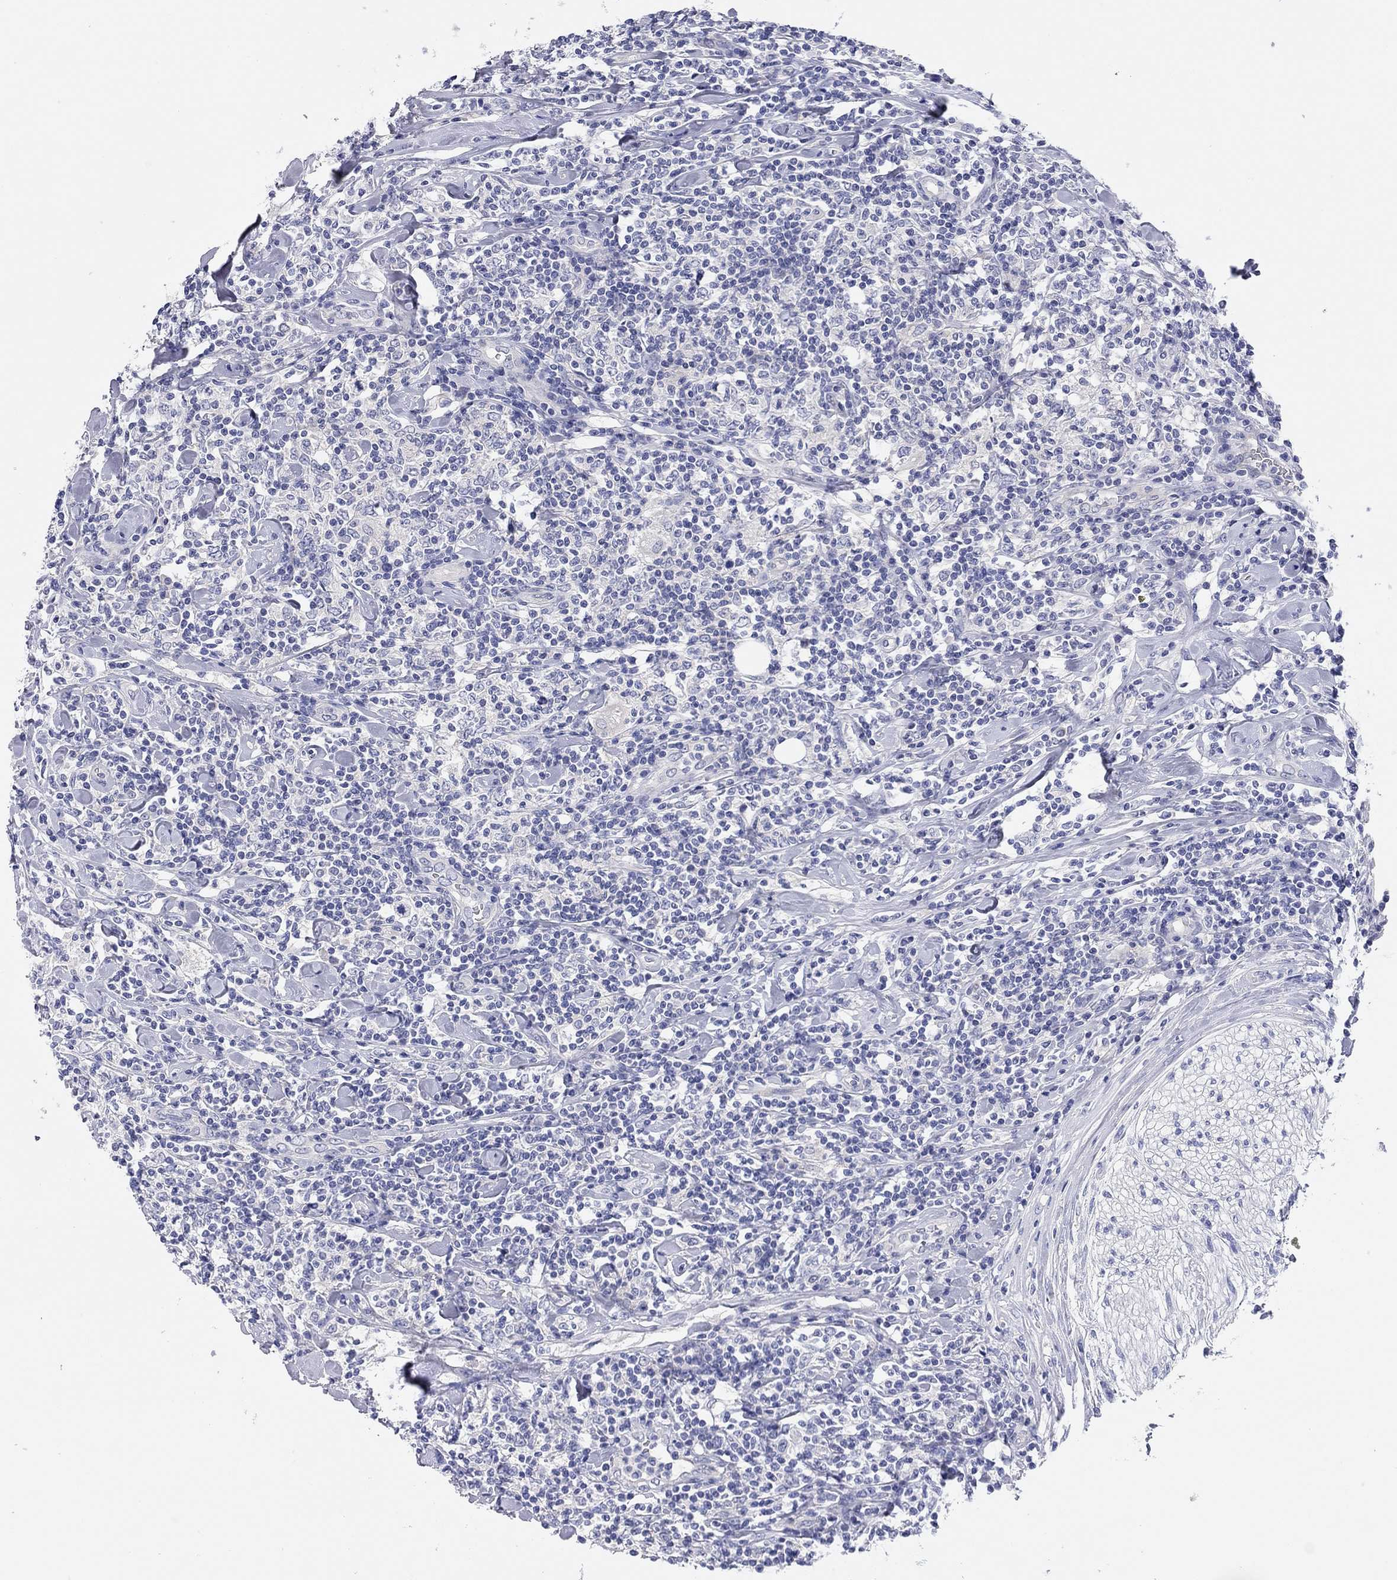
{"staining": {"intensity": "negative", "quantity": "none", "location": "none"}, "tissue": "lymphoma", "cell_type": "Tumor cells", "image_type": "cancer", "snomed": [{"axis": "morphology", "description": "Malignant lymphoma, non-Hodgkin's type, High grade"}, {"axis": "topography", "description": "Lymph node"}], "caption": "Immunohistochemical staining of lymphoma displays no significant positivity in tumor cells.", "gene": "TMEM221", "patient": {"sex": "female", "age": 84}}